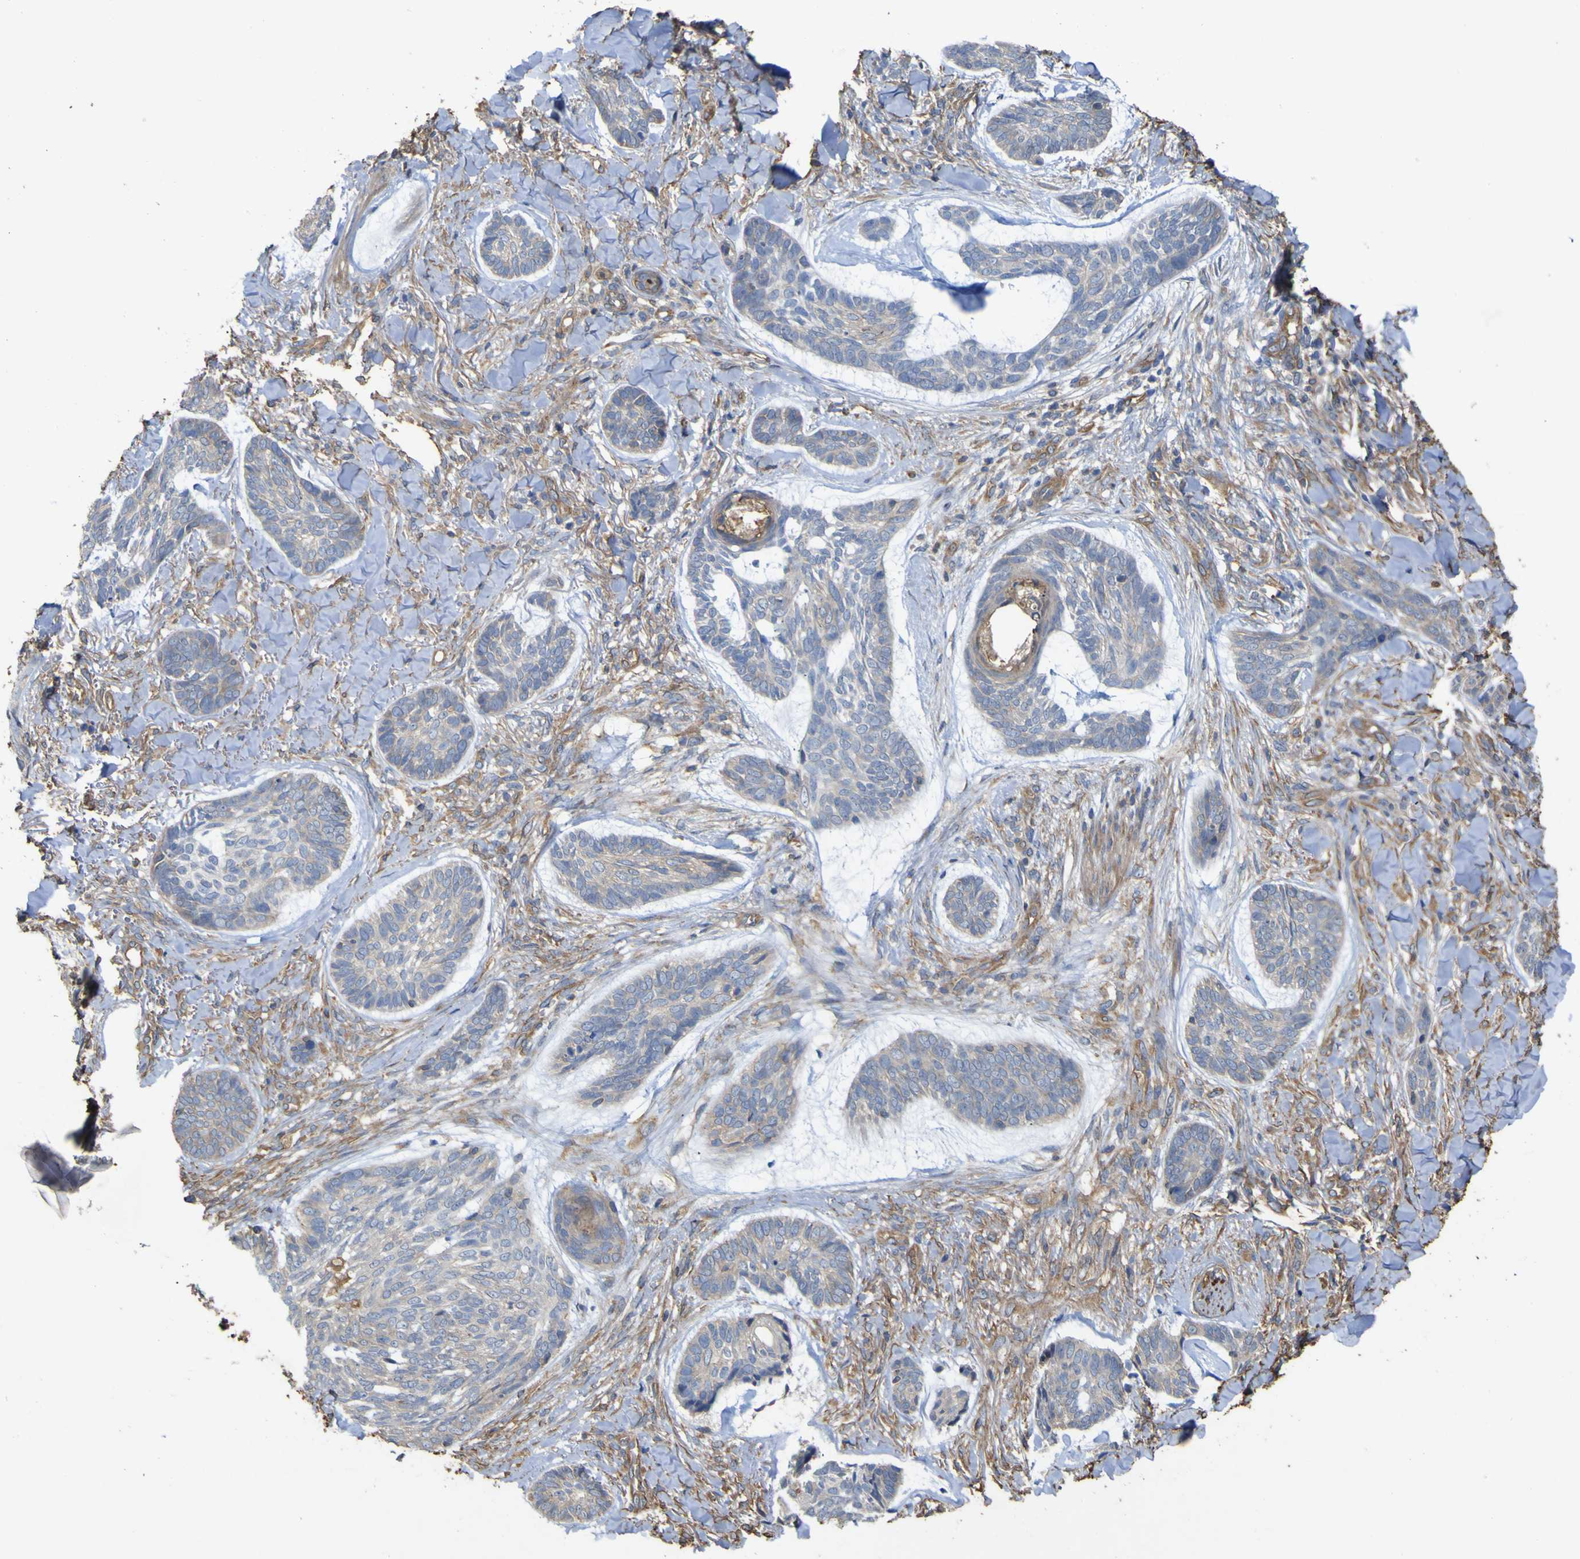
{"staining": {"intensity": "weak", "quantity": "25%-75%", "location": "cytoplasmic/membranous"}, "tissue": "skin cancer", "cell_type": "Tumor cells", "image_type": "cancer", "snomed": [{"axis": "morphology", "description": "Basal cell carcinoma"}, {"axis": "topography", "description": "Skin"}], "caption": "This micrograph exhibits immunohistochemistry staining of skin basal cell carcinoma, with low weak cytoplasmic/membranous positivity in about 25%-75% of tumor cells.", "gene": "TNFSF15", "patient": {"sex": "male", "age": 43}}